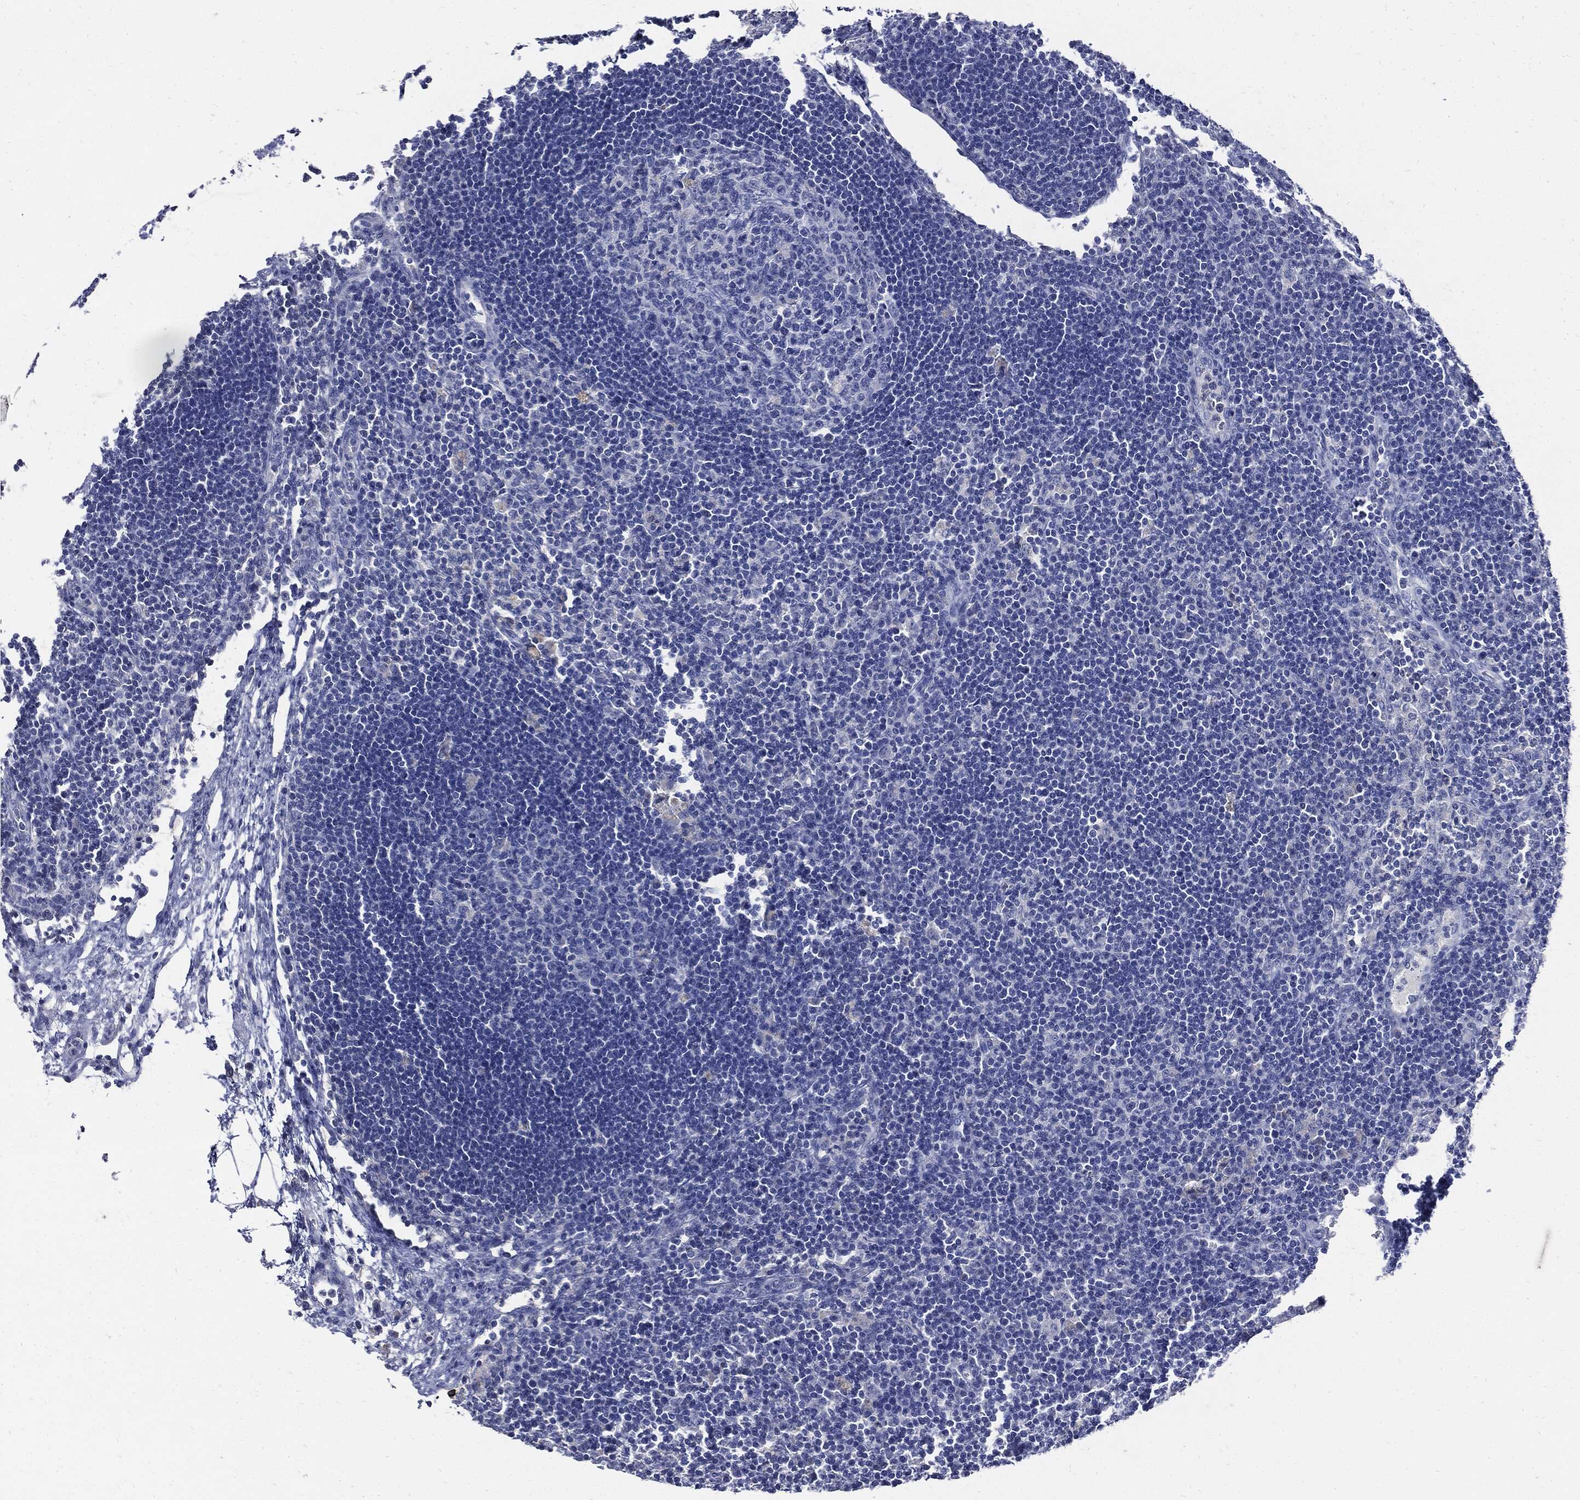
{"staining": {"intensity": "negative", "quantity": "none", "location": "none"}, "tissue": "lymph node", "cell_type": "Germinal center cells", "image_type": "normal", "snomed": [{"axis": "morphology", "description": "Normal tissue, NOS"}, {"axis": "topography", "description": "Lymph node"}], "caption": "DAB (3,3'-diaminobenzidine) immunohistochemical staining of normal human lymph node shows no significant expression in germinal center cells. (Immunohistochemistry, brightfield microscopy, high magnification).", "gene": "CPE", "patient": {"sex": "female", "age": 67}}